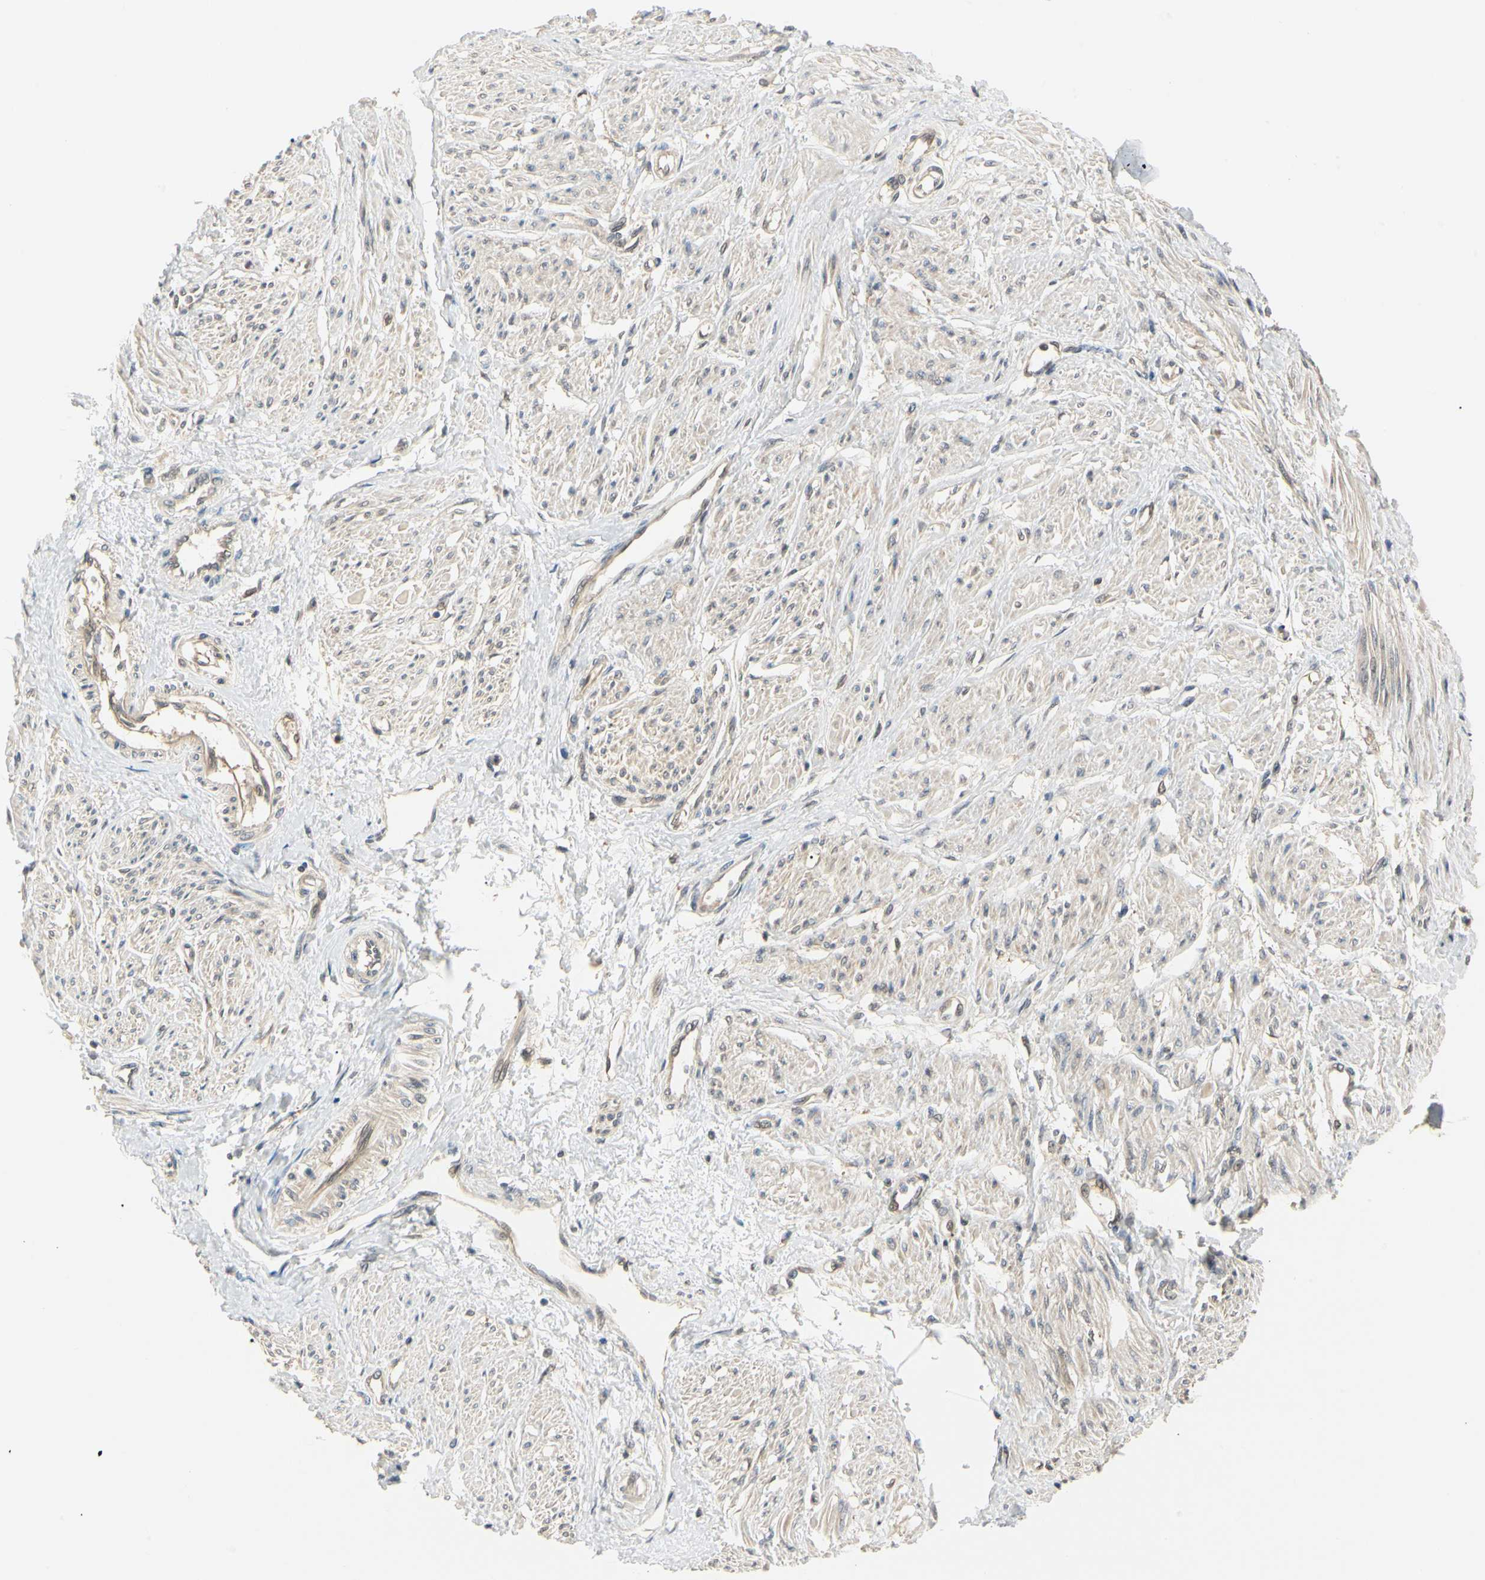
{"staining": {"intensity": "weak", "quantity": "25%-75%", "location": "cytoplasmic/membranous,nuclear"}, "tissue": "smooth muscle", "cell_type": "Smooth muscle cells", "image_type": "normal", "snomed": [{"axis": "morphology", "description": "Normal tissue, NOS"}, {"axis": "topography", "description": "Smooth muscle"}, {"axis": "topography", "description": "Uterus"}], "caption": "Normal smooth muscle was stained to show a protein in brown. There is low levels of weak cytoplasmic/membranous,nuclear expression in about 25%-75% of smooth muscle cells.", "gene": "UBE2Z", "patient": {"sex": "female", "age": 39}}